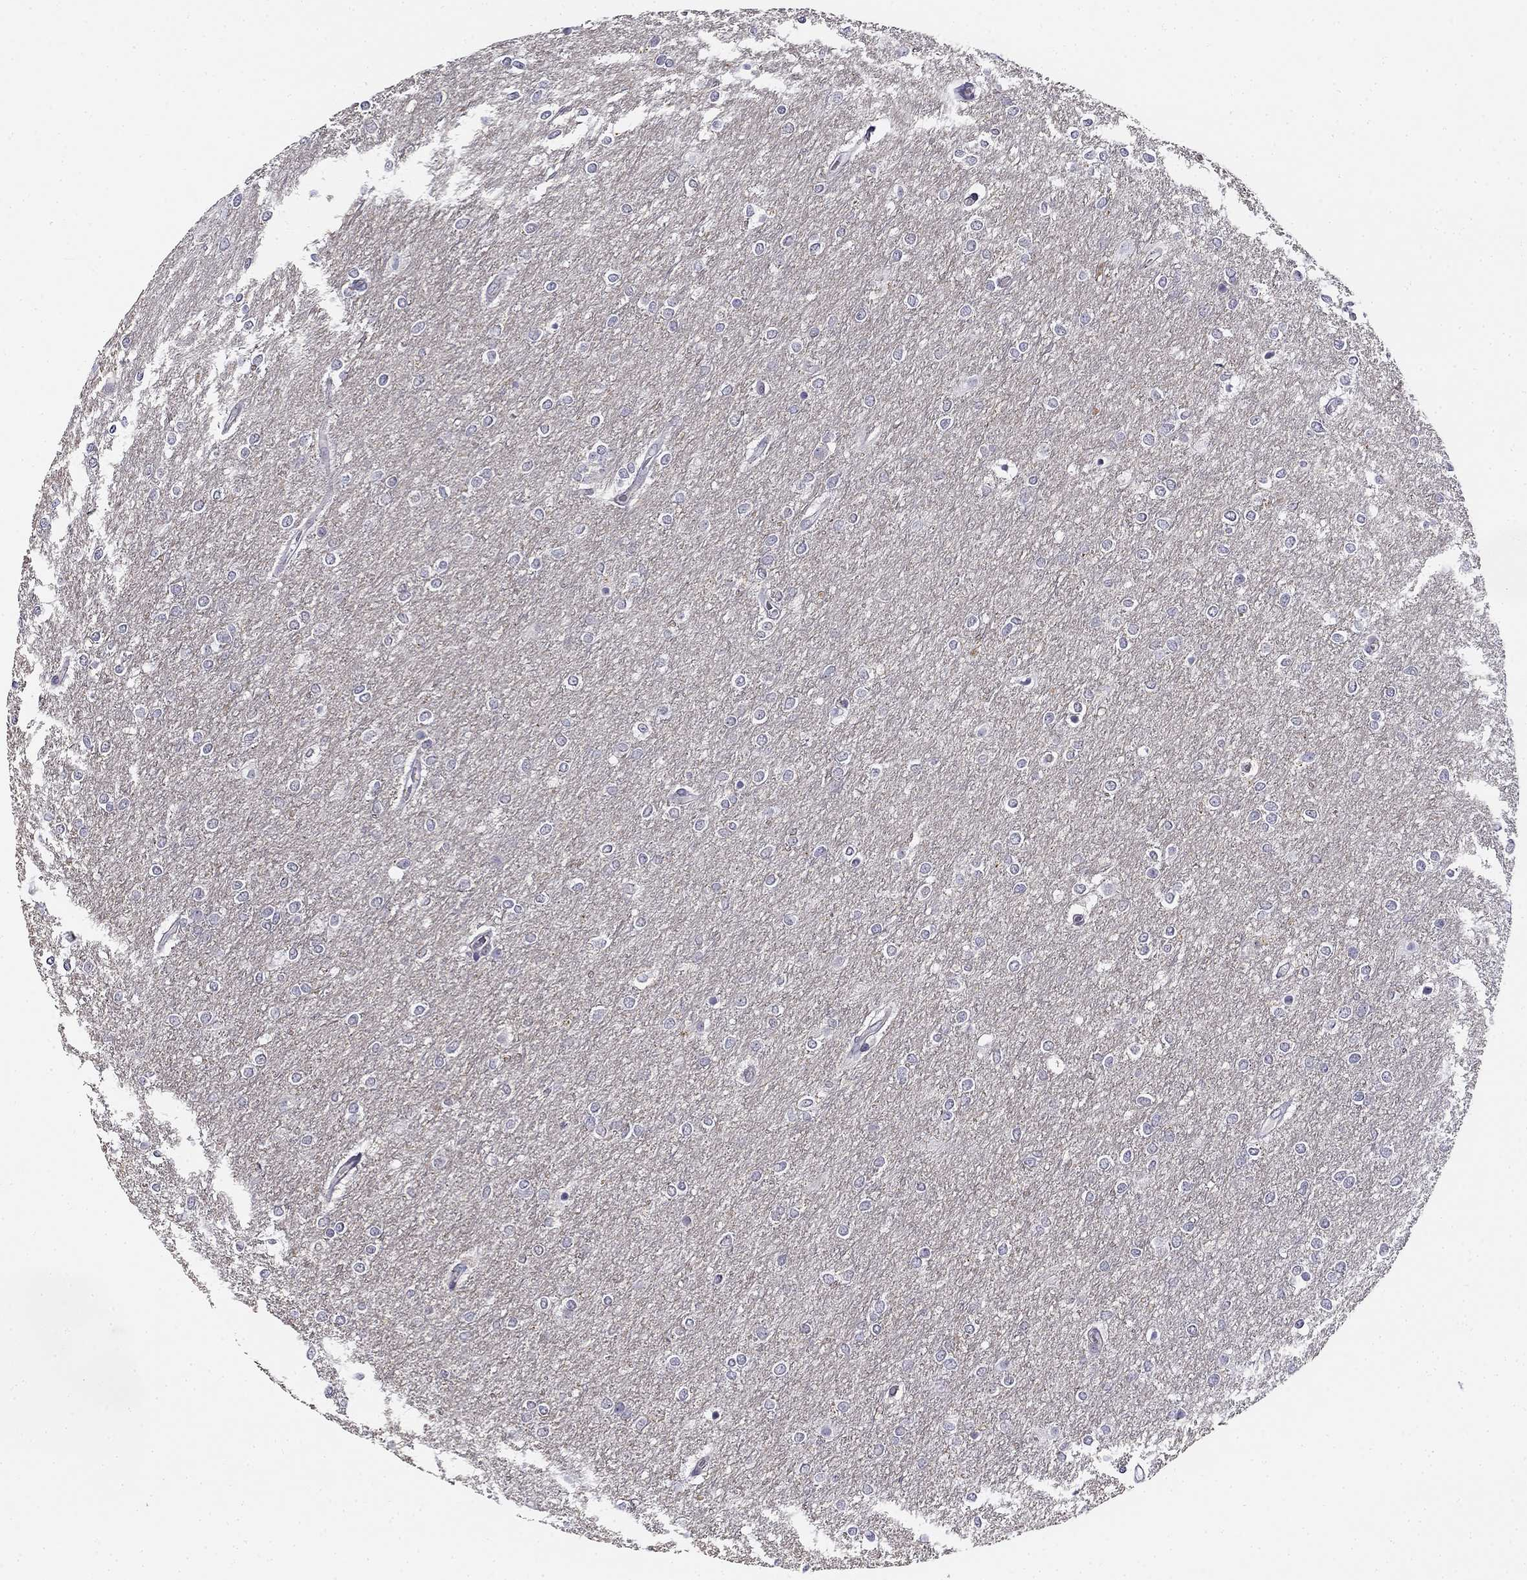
{"staining": {"intensity": "negative", "quantity": "none", "location": "none"}, "tissue": "glioma", "cell_type": "Tumor cells", "image_type": "cancer", "snomed": [{"axis": "morphology", "description": "Glioma, malignant, High grade"}, {"axis": "topography", "description": "Brain"}], "caption": "Malignant glioma (high-grade) was stained to show a protein in brown. There is no significant positivity in tumor cells. The staining was performed using DAB (3,3'-diaminobenzidine) to visualize the protein expression in brown, while the nuclei were stained in blue with hematoxylin (Magnification: 20x).", "gene": "CNR1", "patient": {"sex": "female", "age": 61}}